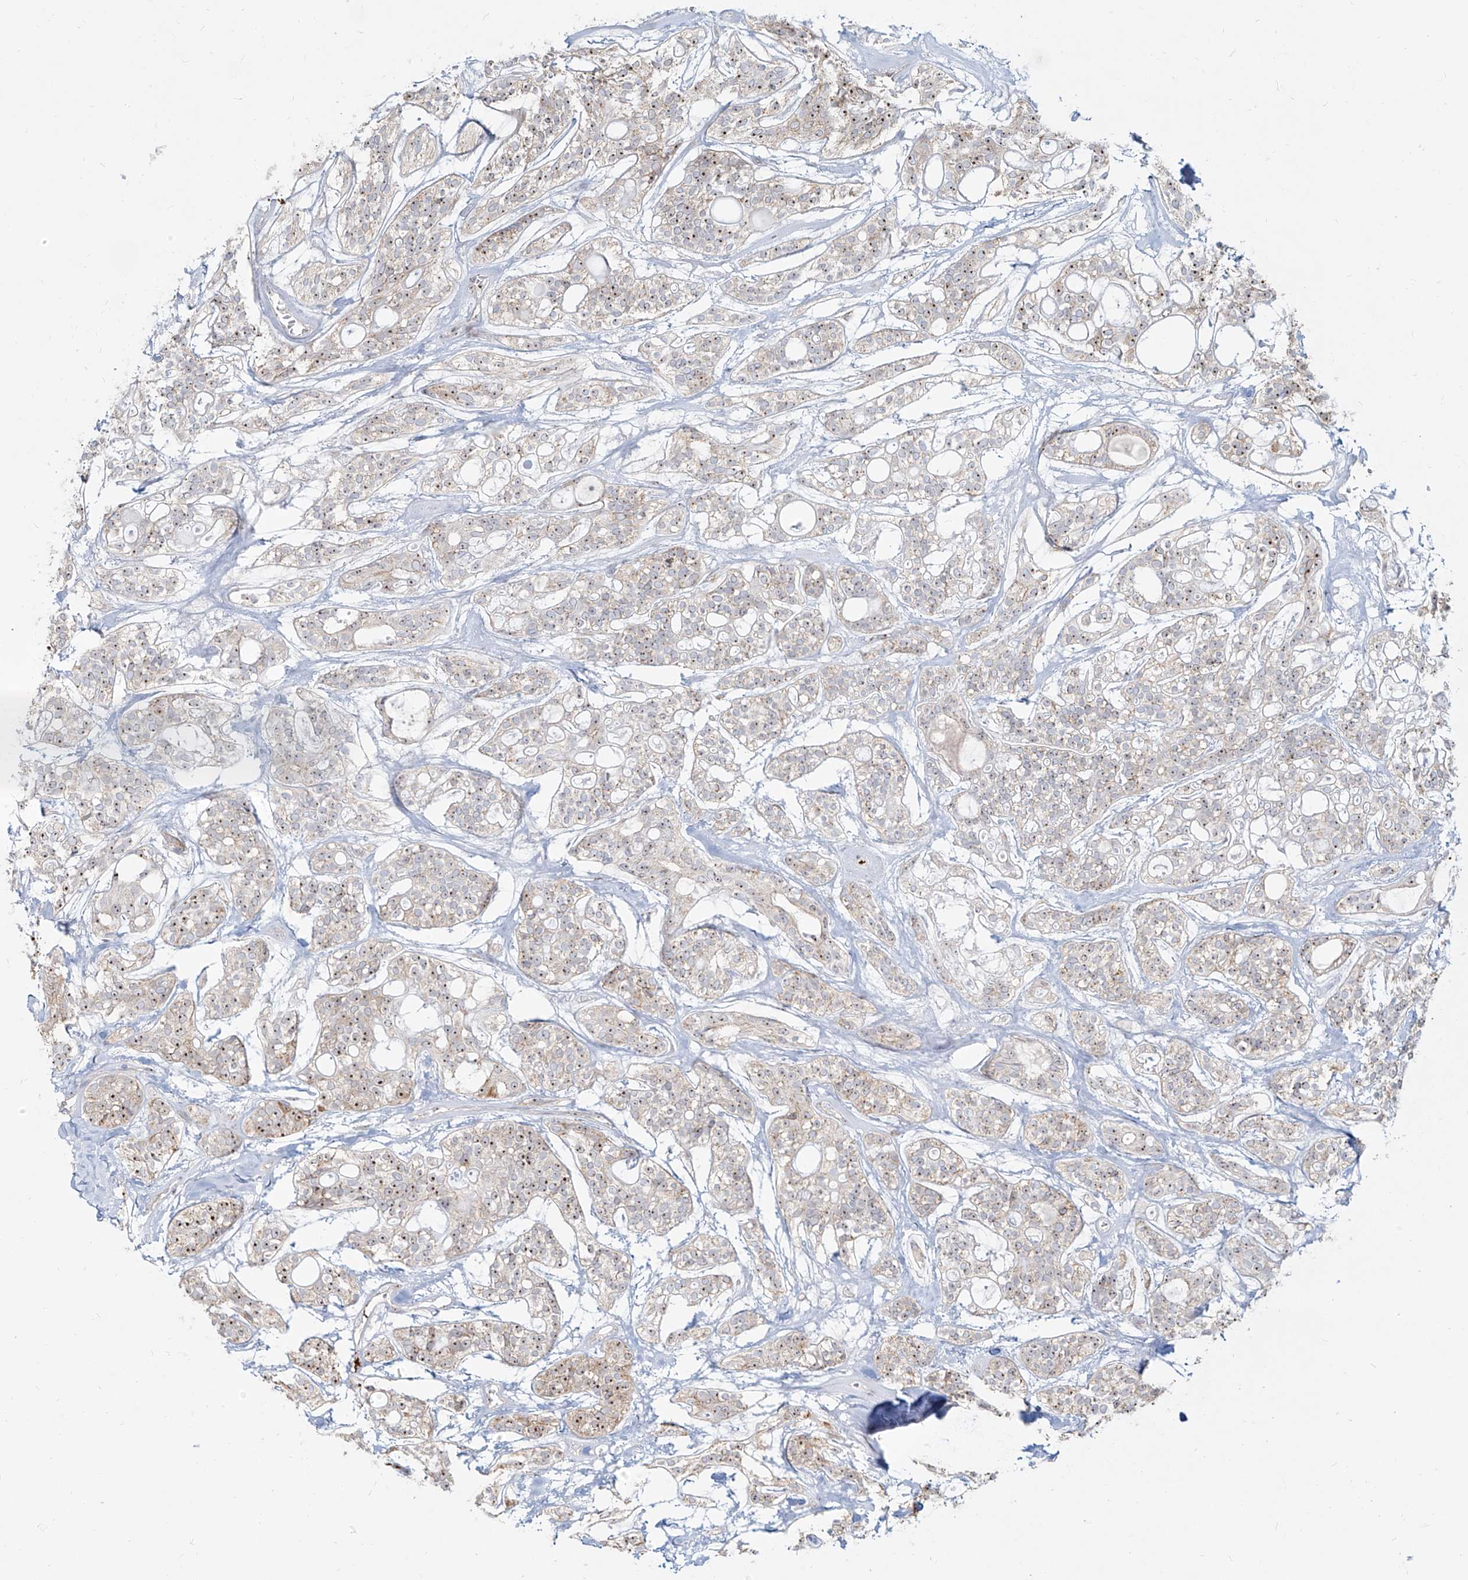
{"staining": {"intensity": "moderate", "quantity": ">75%", "location": "nuclear"}, "tissue": "head and neck cancer", "cell_type": "Tumor cells", "image_type": "cancer", "snomed": [{"axis": "morphology", "description": "Adenocarcinoma, NOS"}, {"axis": "topography", "description": "Head-Neck"}], "caption": "Immunohistochemistry (IHC) of head and neck cancer (adenocarcinoma) shows medium levels of moderate nuclear positivity in approximately >75% of tumor cells. (DAB IHC, brown staining for protein, blue staining for nuclei).", "gene": "BYSL", "patient": {"sex": "male", "age": 66}}